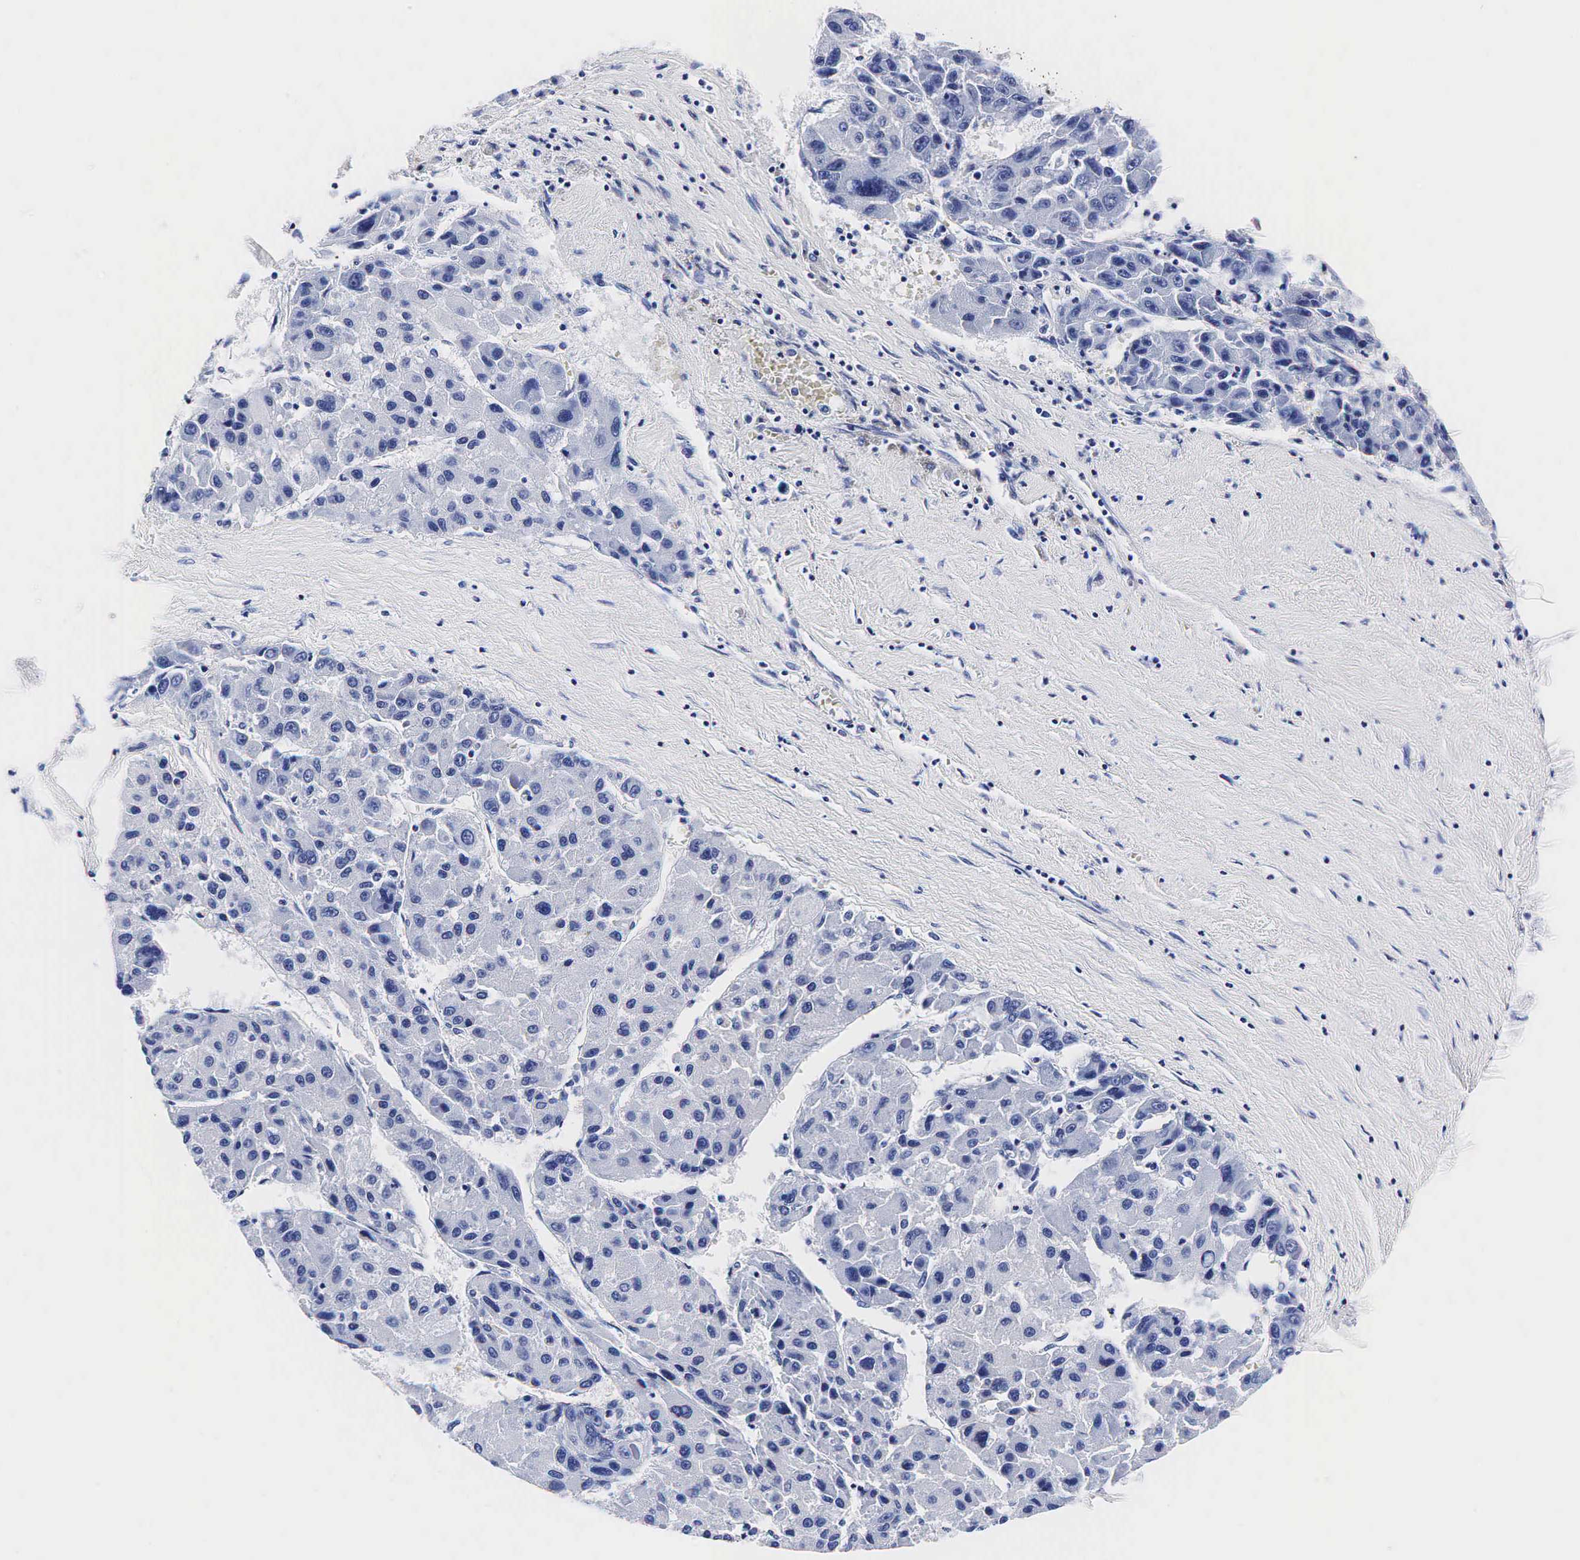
{"staining": {"intensity": "negative", "quantity": "none", "location": "none"}, "tissue": "liver cancer", "cell_type": "Tumor cells", "image_type": "cancer", "snomed": [{"axis": "morphology", "description": "Carcinoma, Hepatocellular, NOS"}, {"axis": "topography", "description": "Liver"}], "caption": "The micrograph displays no staining of tumor cells in liver cancer (hepatocellular carcinoma).", "gene": "TG", "patient": {"sex": "male", "age": 64}}